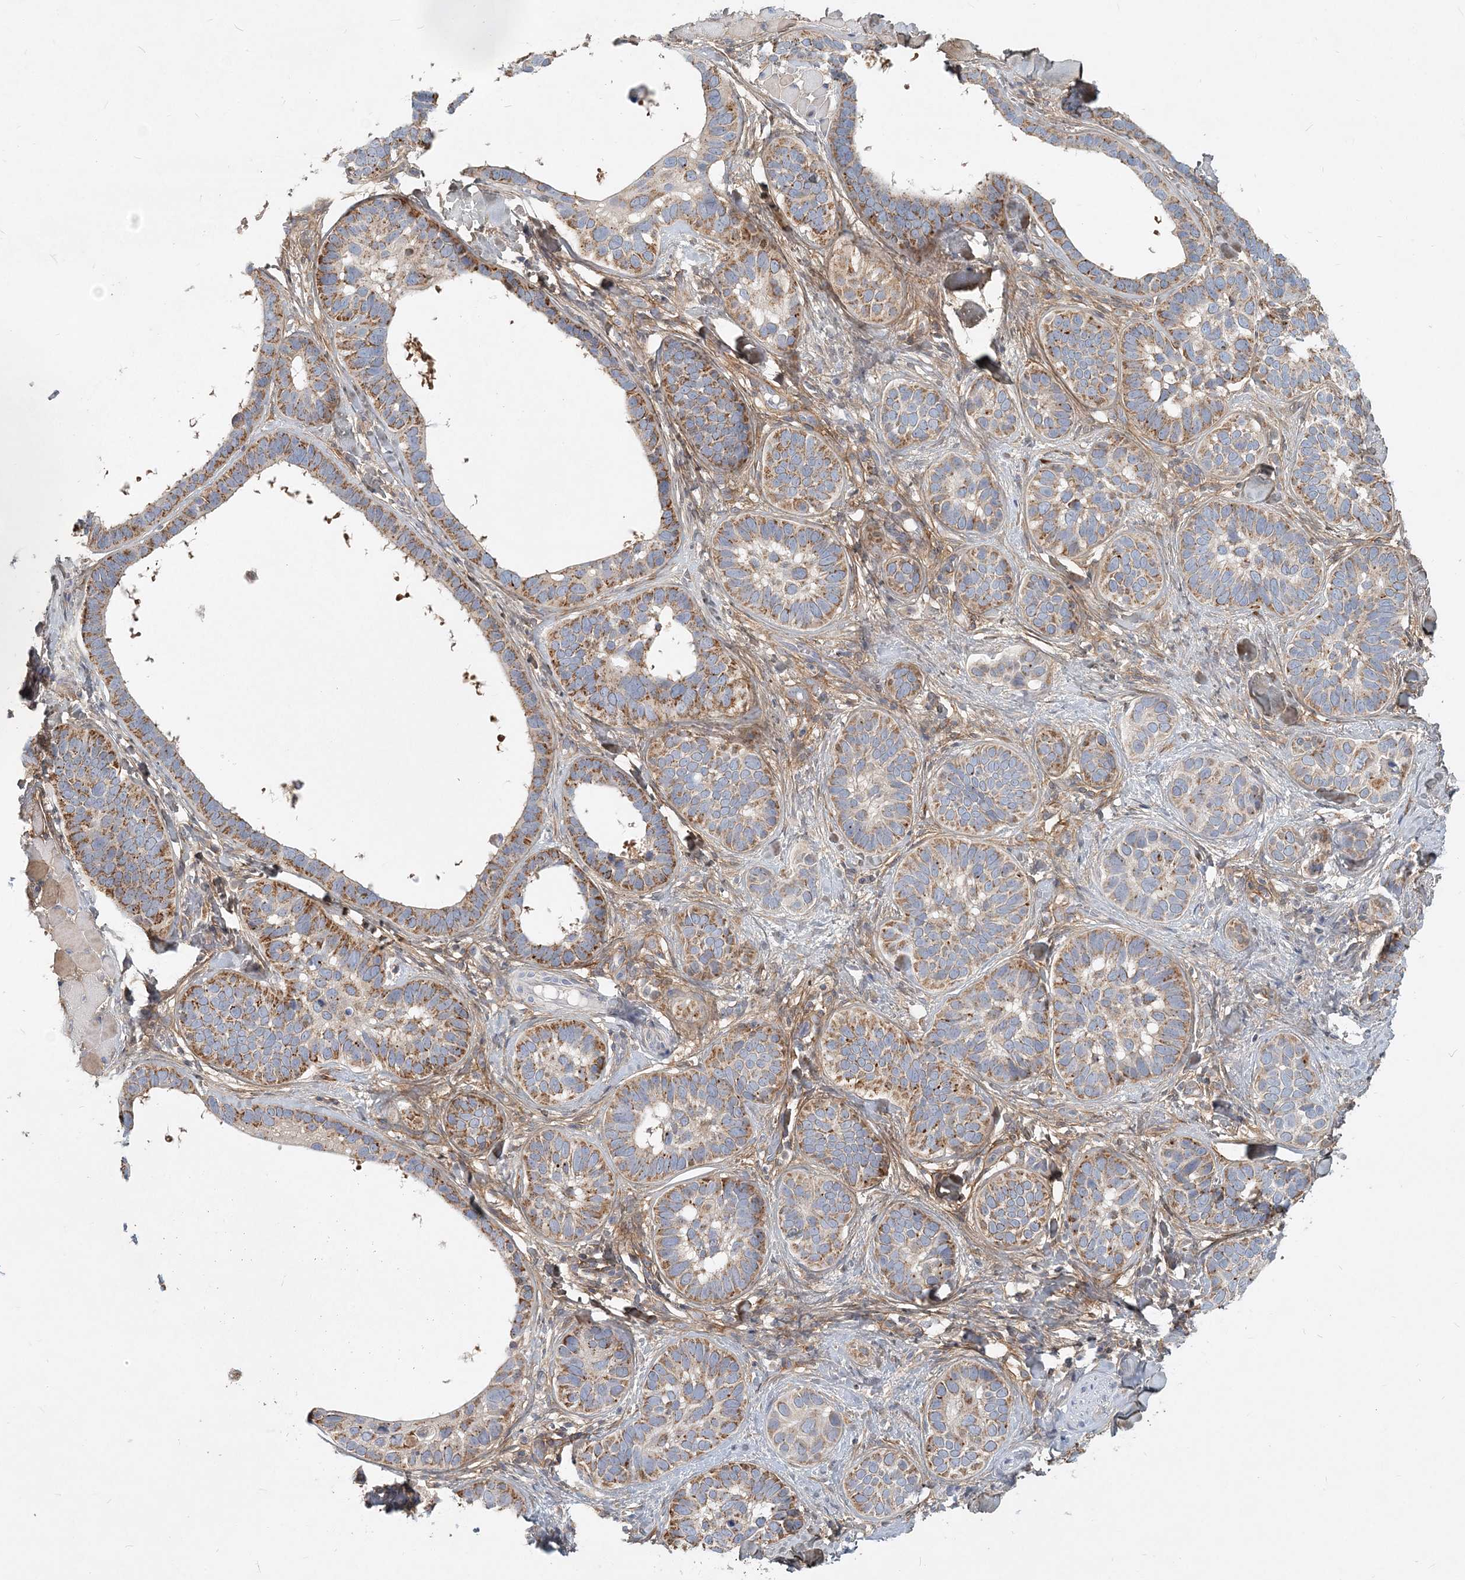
{"staining": {"intensity": "moderate", "quantity": ">75%", "location": "cytoplasmic/membranous"}, "tissue": "skin cancer", "cell_type": "Tumor cells", "image_type": "cancer", "snomed": [{"axis": "morphology", "description": "Basal cell carcinoma"}, {"axis": "topography", "description": "Skin"}], "caption": "Skin basal cell carcinoma stained with immunohistochemistry (IHC) displays moderate cytoplasmic/membranous expression in approximately >75% of tumor cells.", "gene": "GMPPA", "patient": {"sex": "male", "age": 62}}